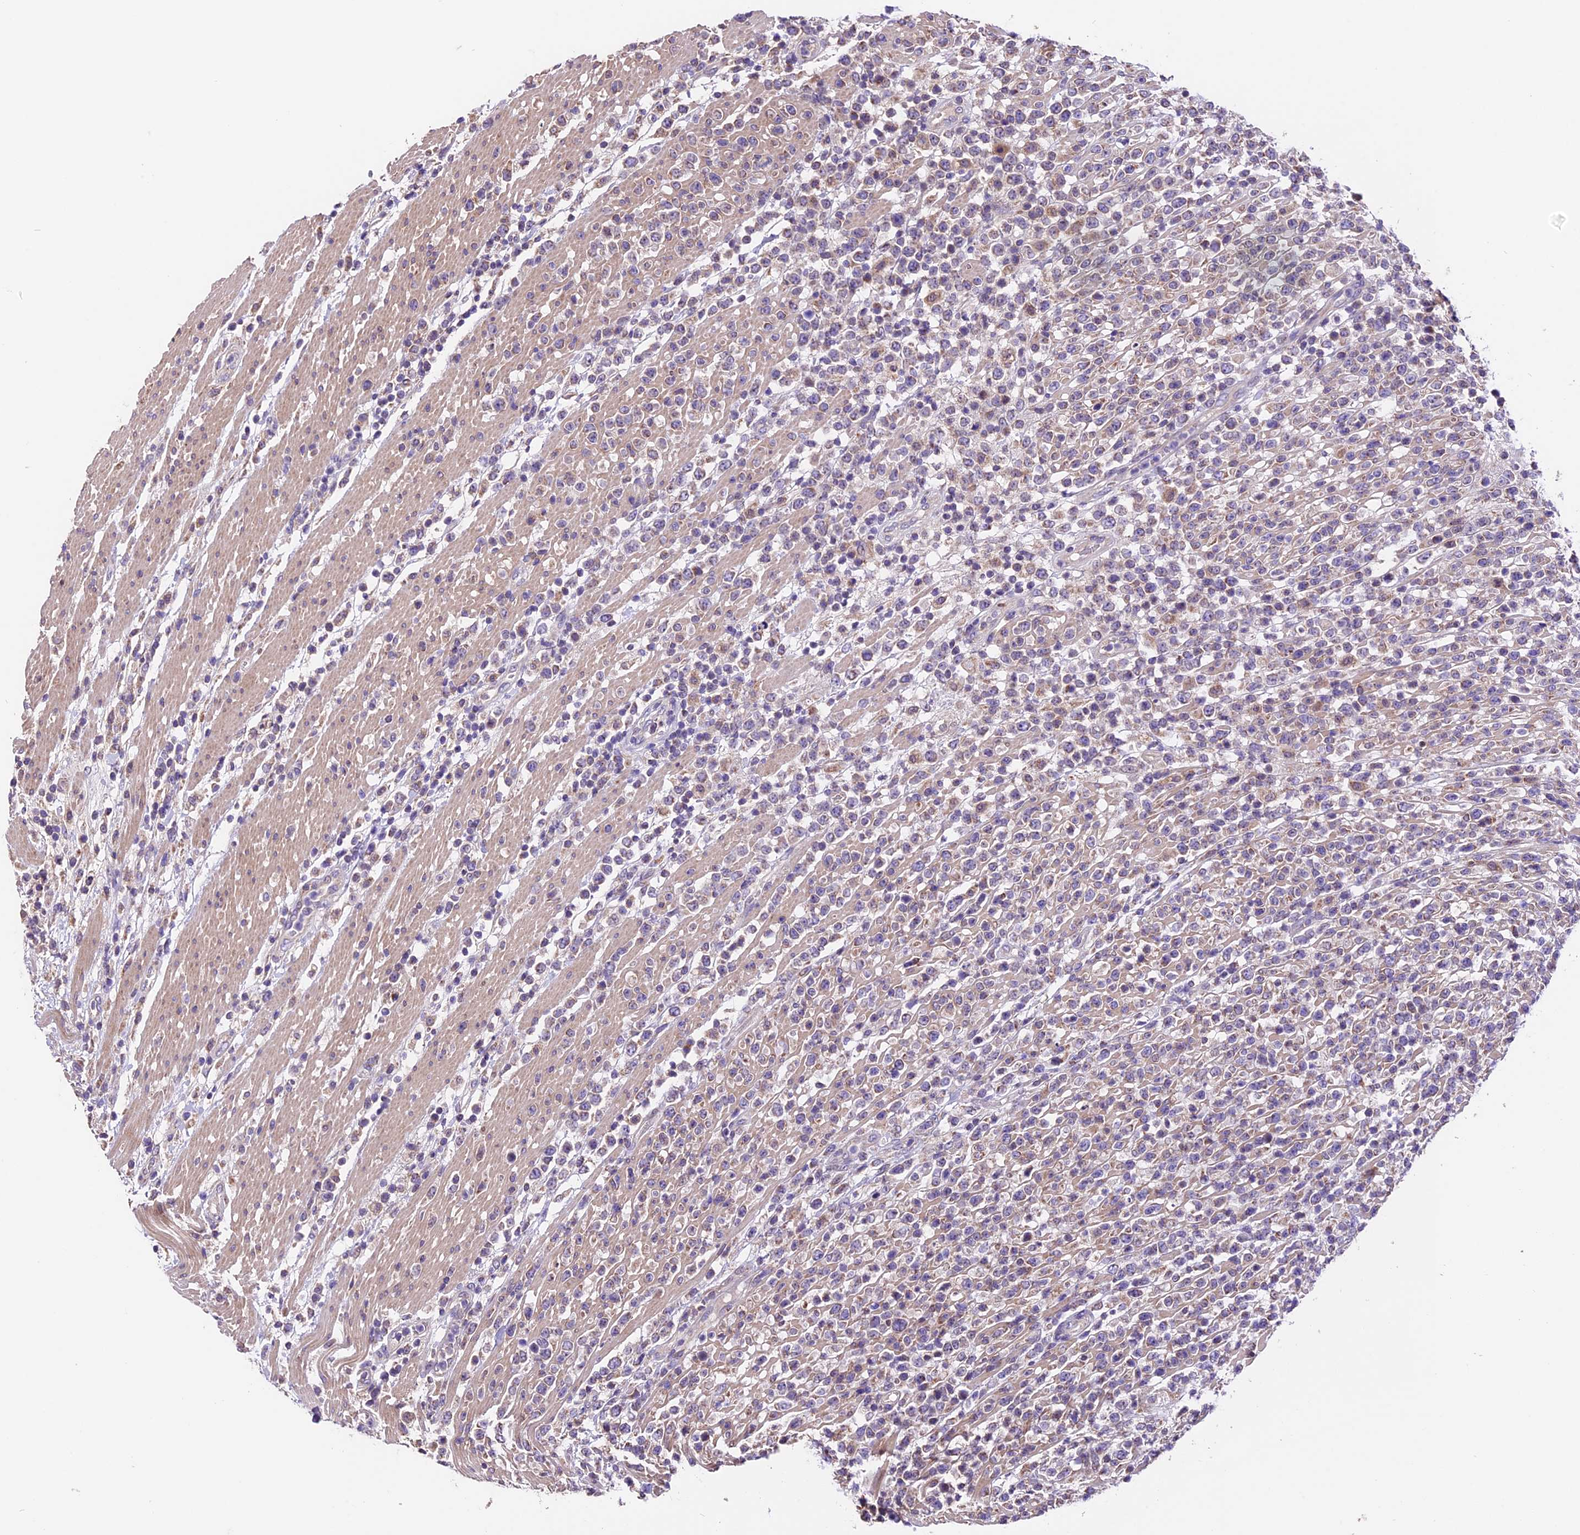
{"staining": {"intensity": "negative", "quantity": "none", "location": "none"}, "tissue": "lymphoma", "cell_type": "Tumor cells", "image_type": "cancer", "snomed": [{"axis": "morphology", "description": "Malignant lymphoma, non-Hodgkin's type, High grade"}, {"axis": "topography", "description": "Colon"}], "caption": "High power microscopy image of an IHC micrograph of lymphoma, revealing no significant positivity in tumor cells. Nuclei are stained in blue.", "gene": "DDX28", "patient": {"sex": "female", "age": 53}}